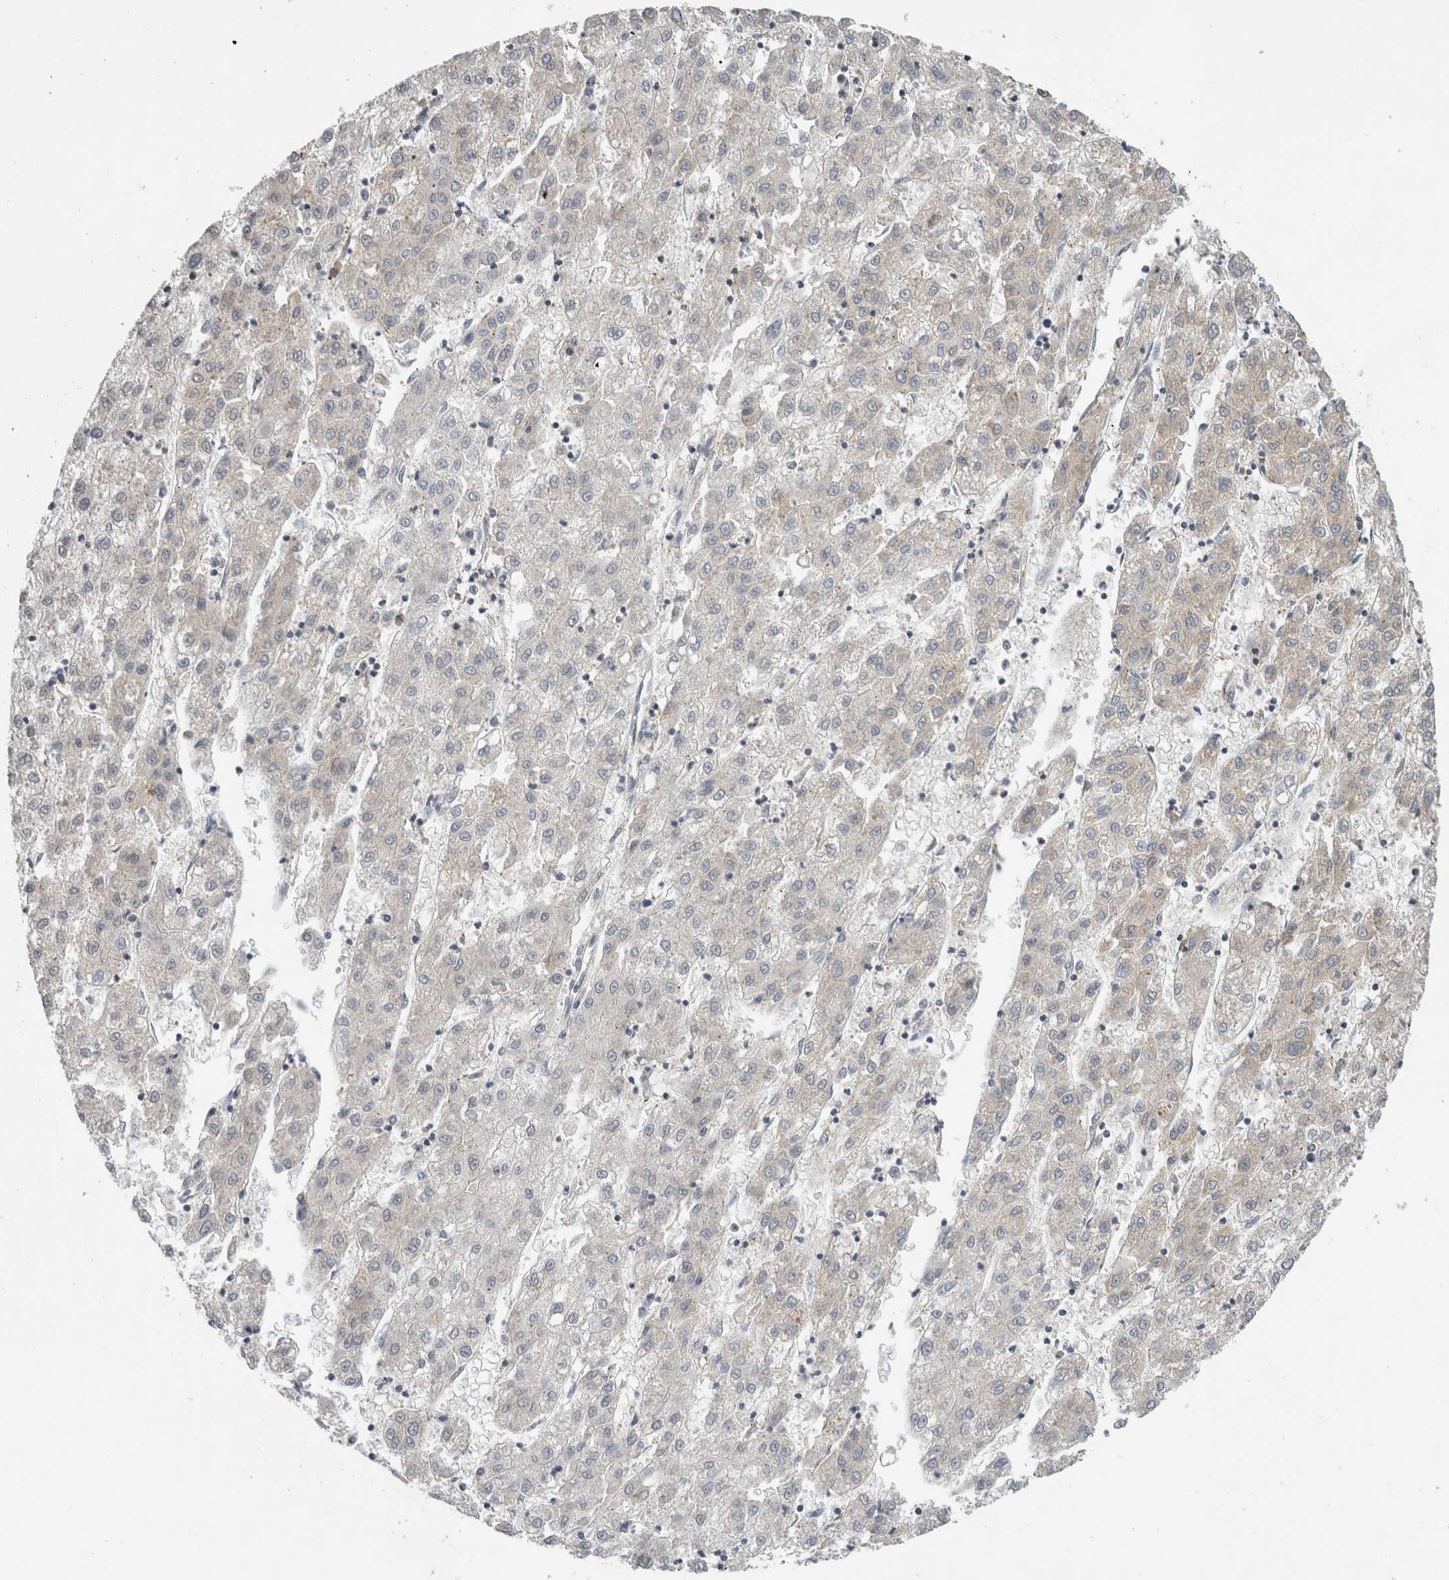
{"staining": {"intensity": "weak", "quantity": "<25%", "location": "cytoplasmic/membranous"}, "tissue": "liver cancer", "cell_type": "Tumor cells", "image_type": "cancer", "snomed": [{"axis": "morphology", "description": "Carcinoma, Hepatocellular, NOS"}, {"axis": "topography", "description": "Liver"}], "caption": "High magnification brightfield microscopy of hepatocellular carcinoma (liver) stained with DAB (brown) and counterstained with hematoxylin (blue): tumor cells show no significant positivity.", "gene": "PARP6", "patient": {"sex": "male", "age": 72}}